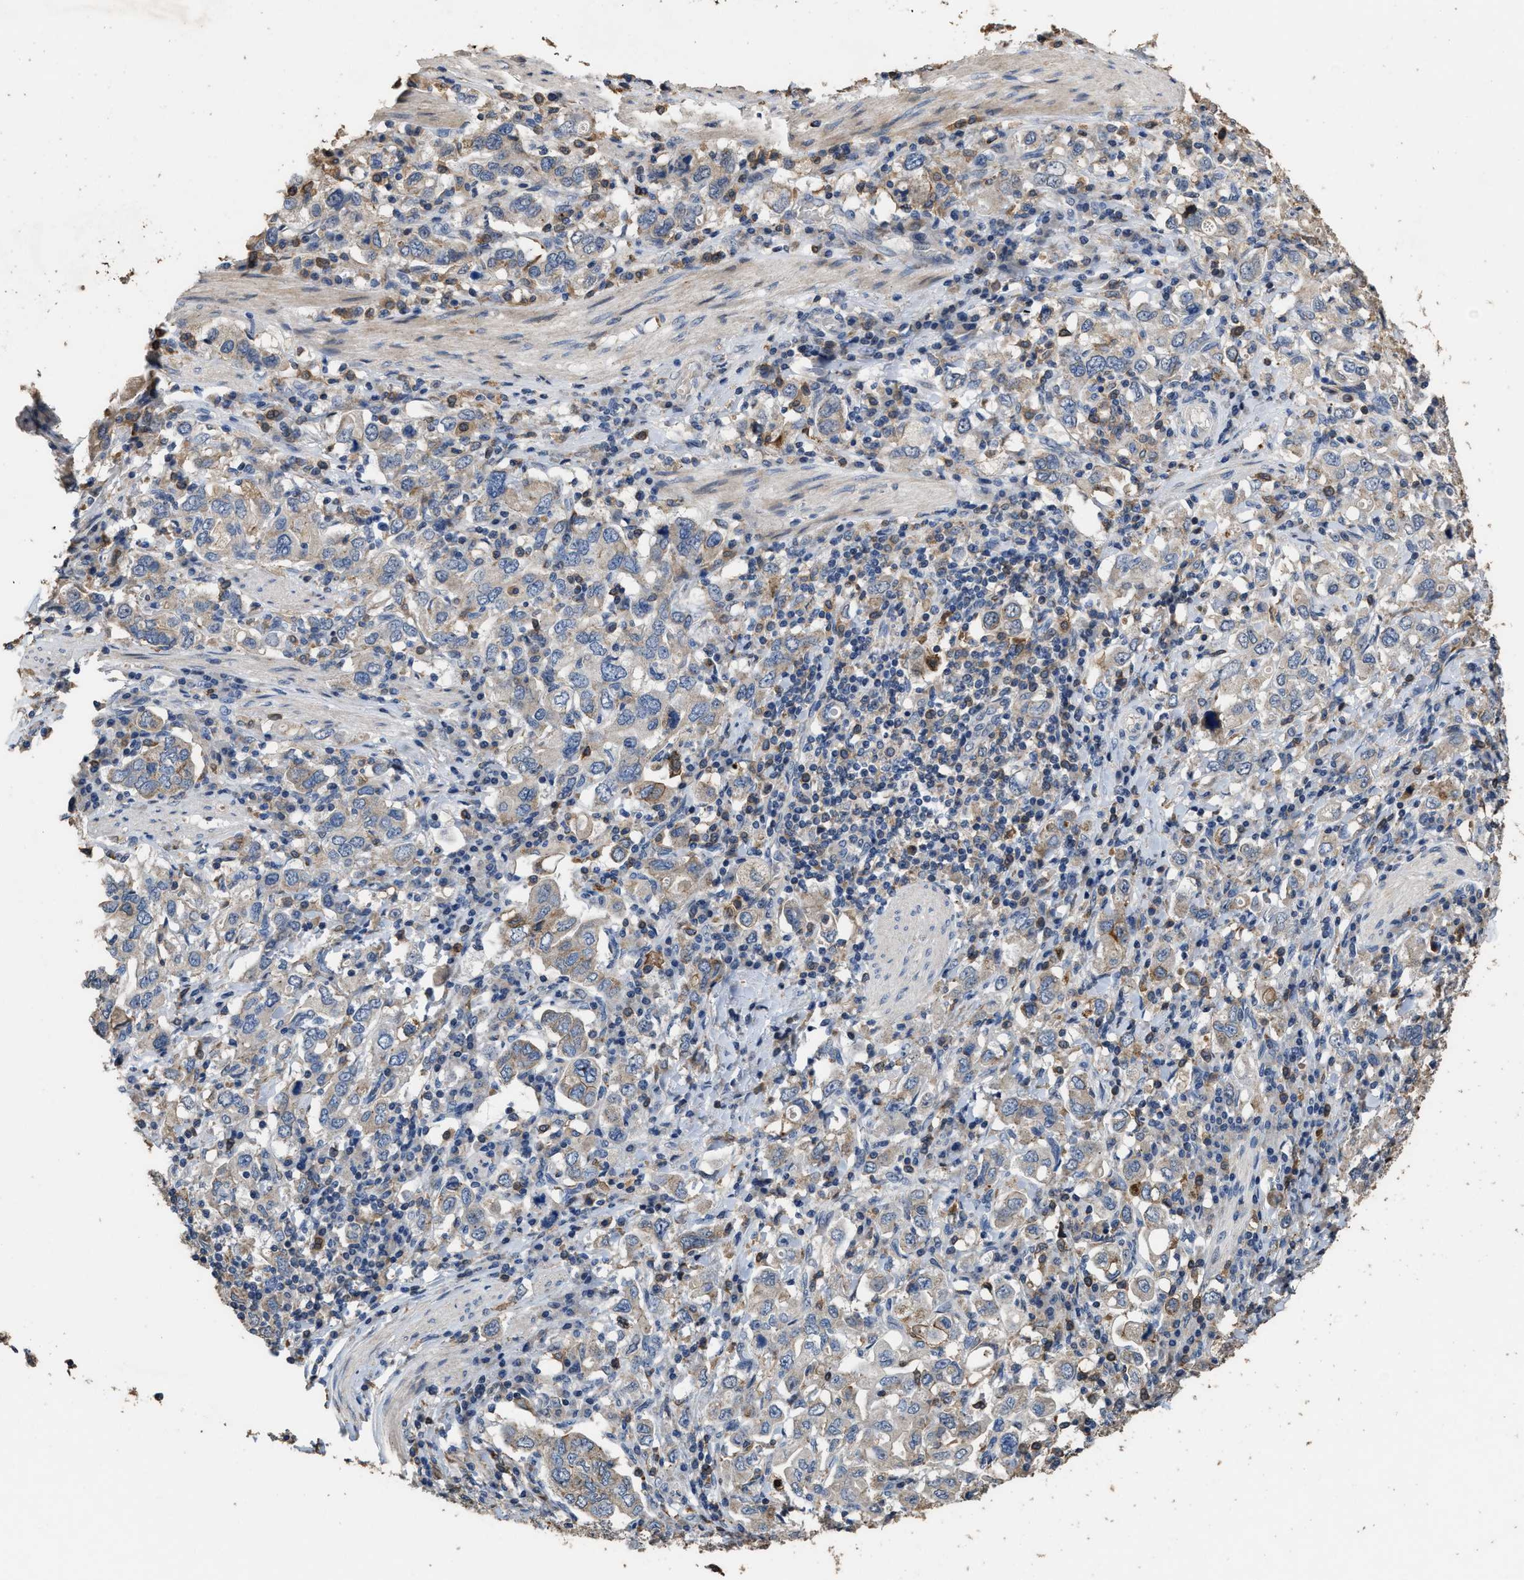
{"staining": {"intensity": "moderate", "quantity": "<25%", "location": "cytoplasmic/membranous"}, "tissue": "stomach cancer", "cell_type": "Tumor cells", "image_type": "cancer", "snomed": [{"axis": "morphology", "description": "Adenocarcinoma, NOS"}, {"axis": "topography", "description": "Stomach, upper"}], "caption": "An IHC photomicrograph of tumor tissue is shown. Protein staining in brown labels moderate cytoplasmic/membranous positivity in adenocarcinoma (stomach) within tumor cells. (Stains: DAB (3,3'-diaminobenzidine) in brown, nuclei in blue, Microscopy: brightfield microscopy at high magnification).", "gene": "TDRKH", "patient": {"sex": "male", "age": 62}}